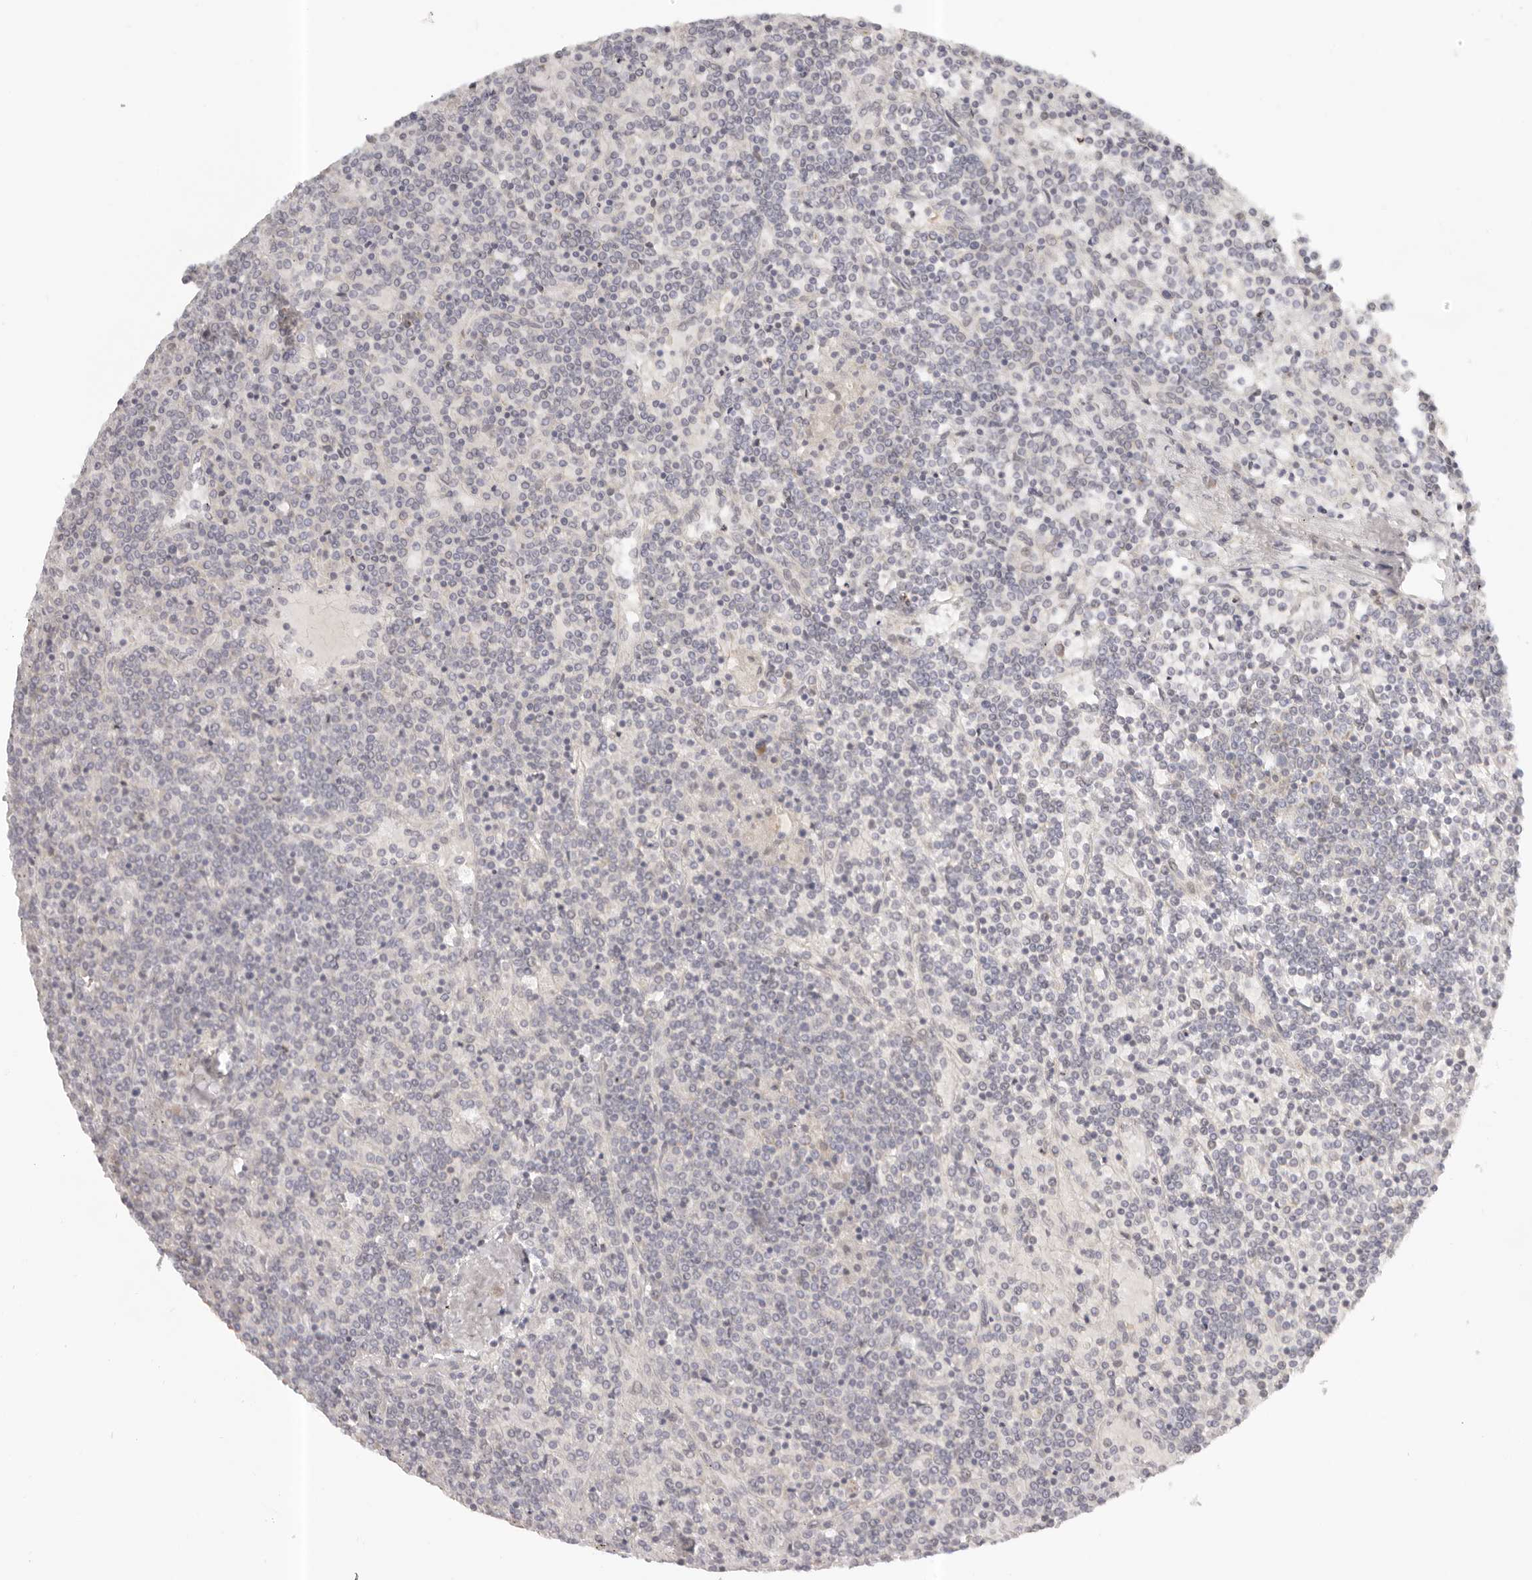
{"staining": {"intensity": "negative", "quantity": "none", "location": "none"}, "tissue": "lymphoma", "cell_type": "Tumor cells", "image_type": "cancer", "snomed": [{"axis": "morphology", "description": "Malignant lymphoma, non-Hodgkin's type, Low grade"}, {"axis": "topography", "description": "Spleen"}], "caption": "DAB (3,3'-diaminobenzidine) immunohistochemical staining of human lymphoma shows no significant expression in tumor cells.", "gene": "KDF1", "patient": {"sex": "female", "age": 19}}